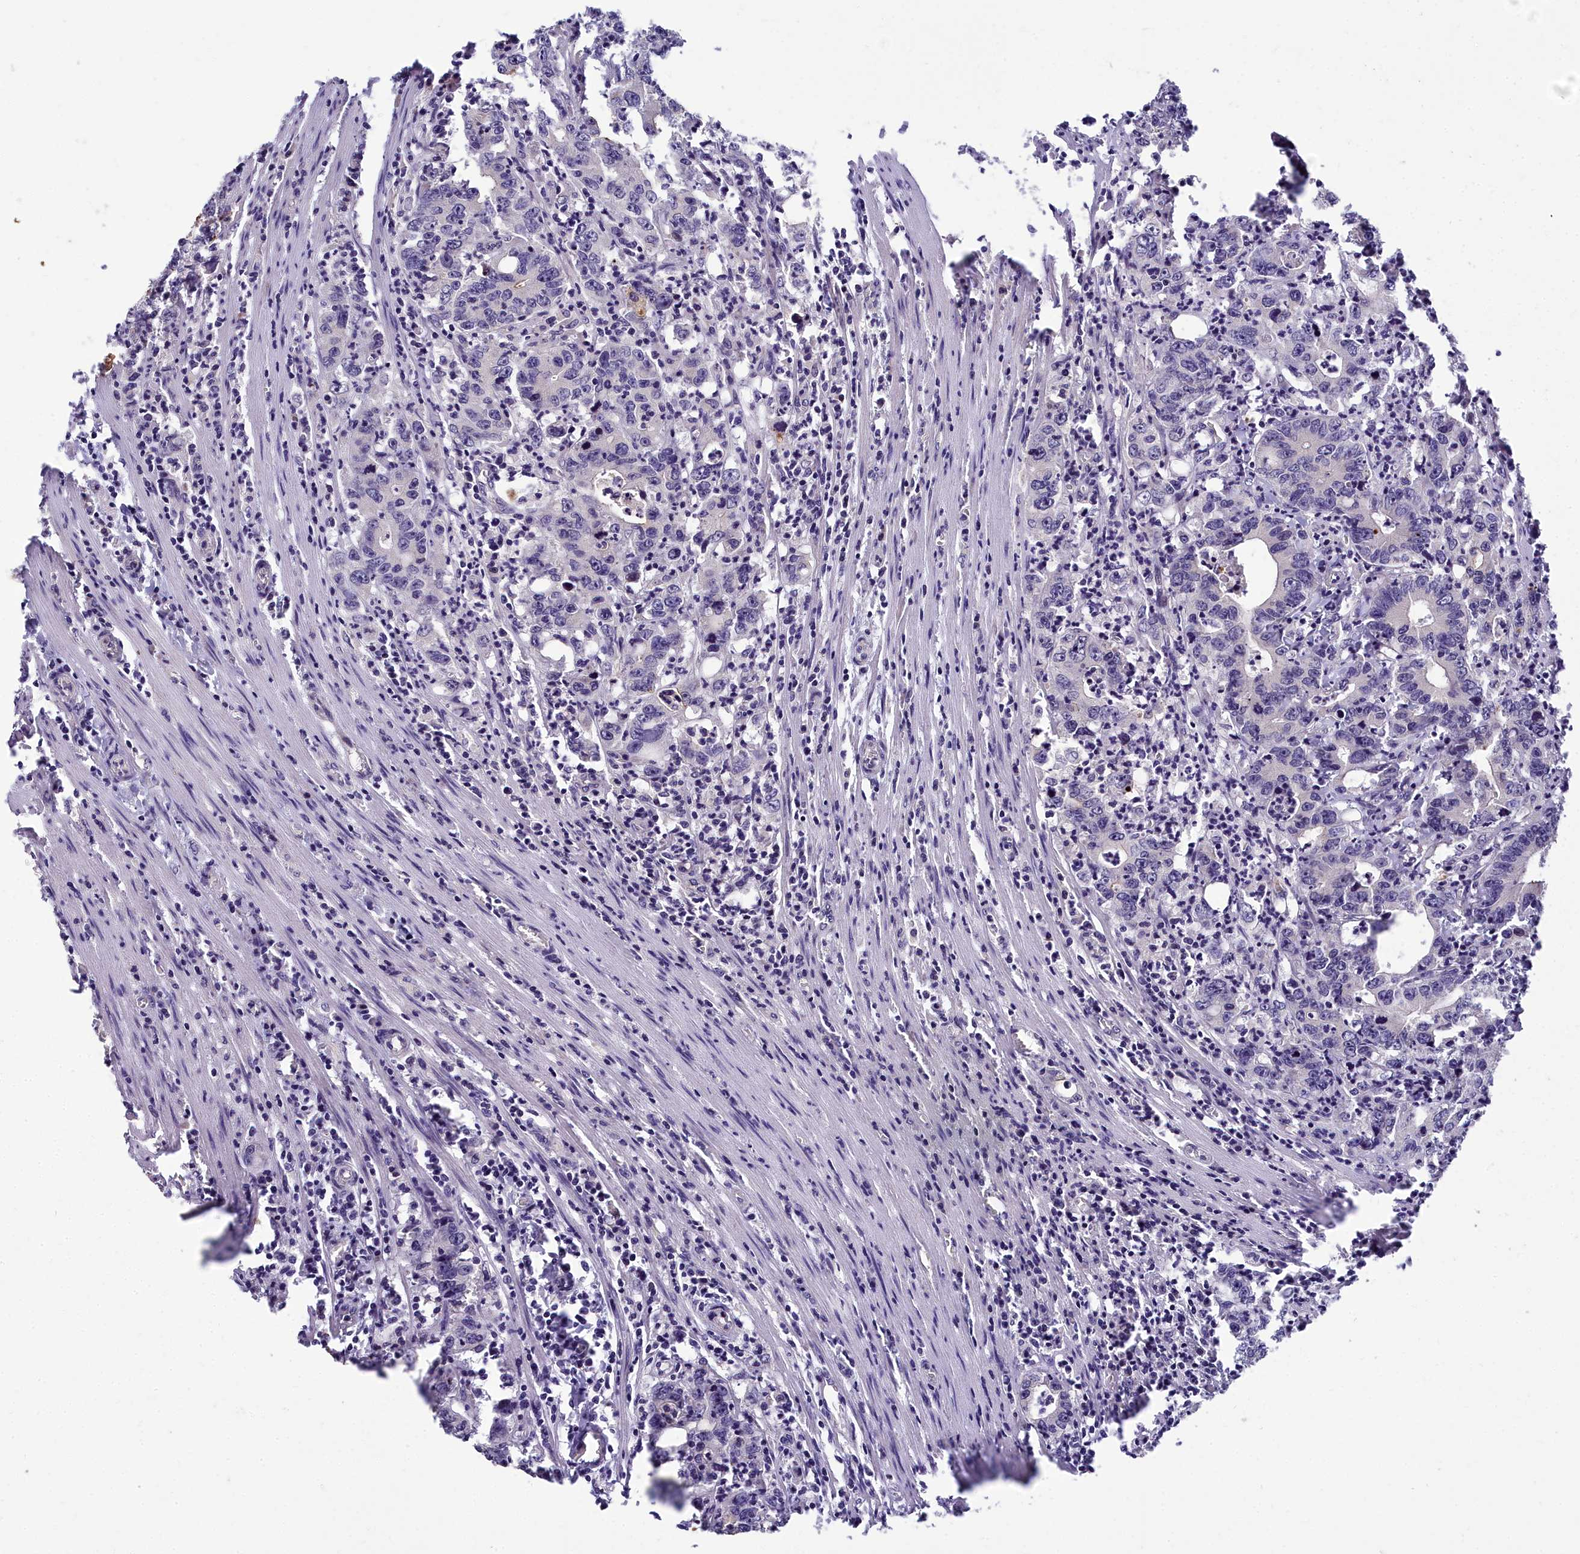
{"staining": {"intensity": "negative", "quantity": "none", "location": "none"}, "tissue": "colorectal cancer", "cell_type": "Tumor cells", "image_type": "cancer", "snomed": [{"axis": "morphology", "description": "Adenocarcinoma, NOS"}, {"axis": "topography", "description": "Colon"}], "caption": "Tumor cells show no significant protein staining in colorectal cancer.", "gene": "ZNF333", "patient": {"sex": "female", "age": 75}}